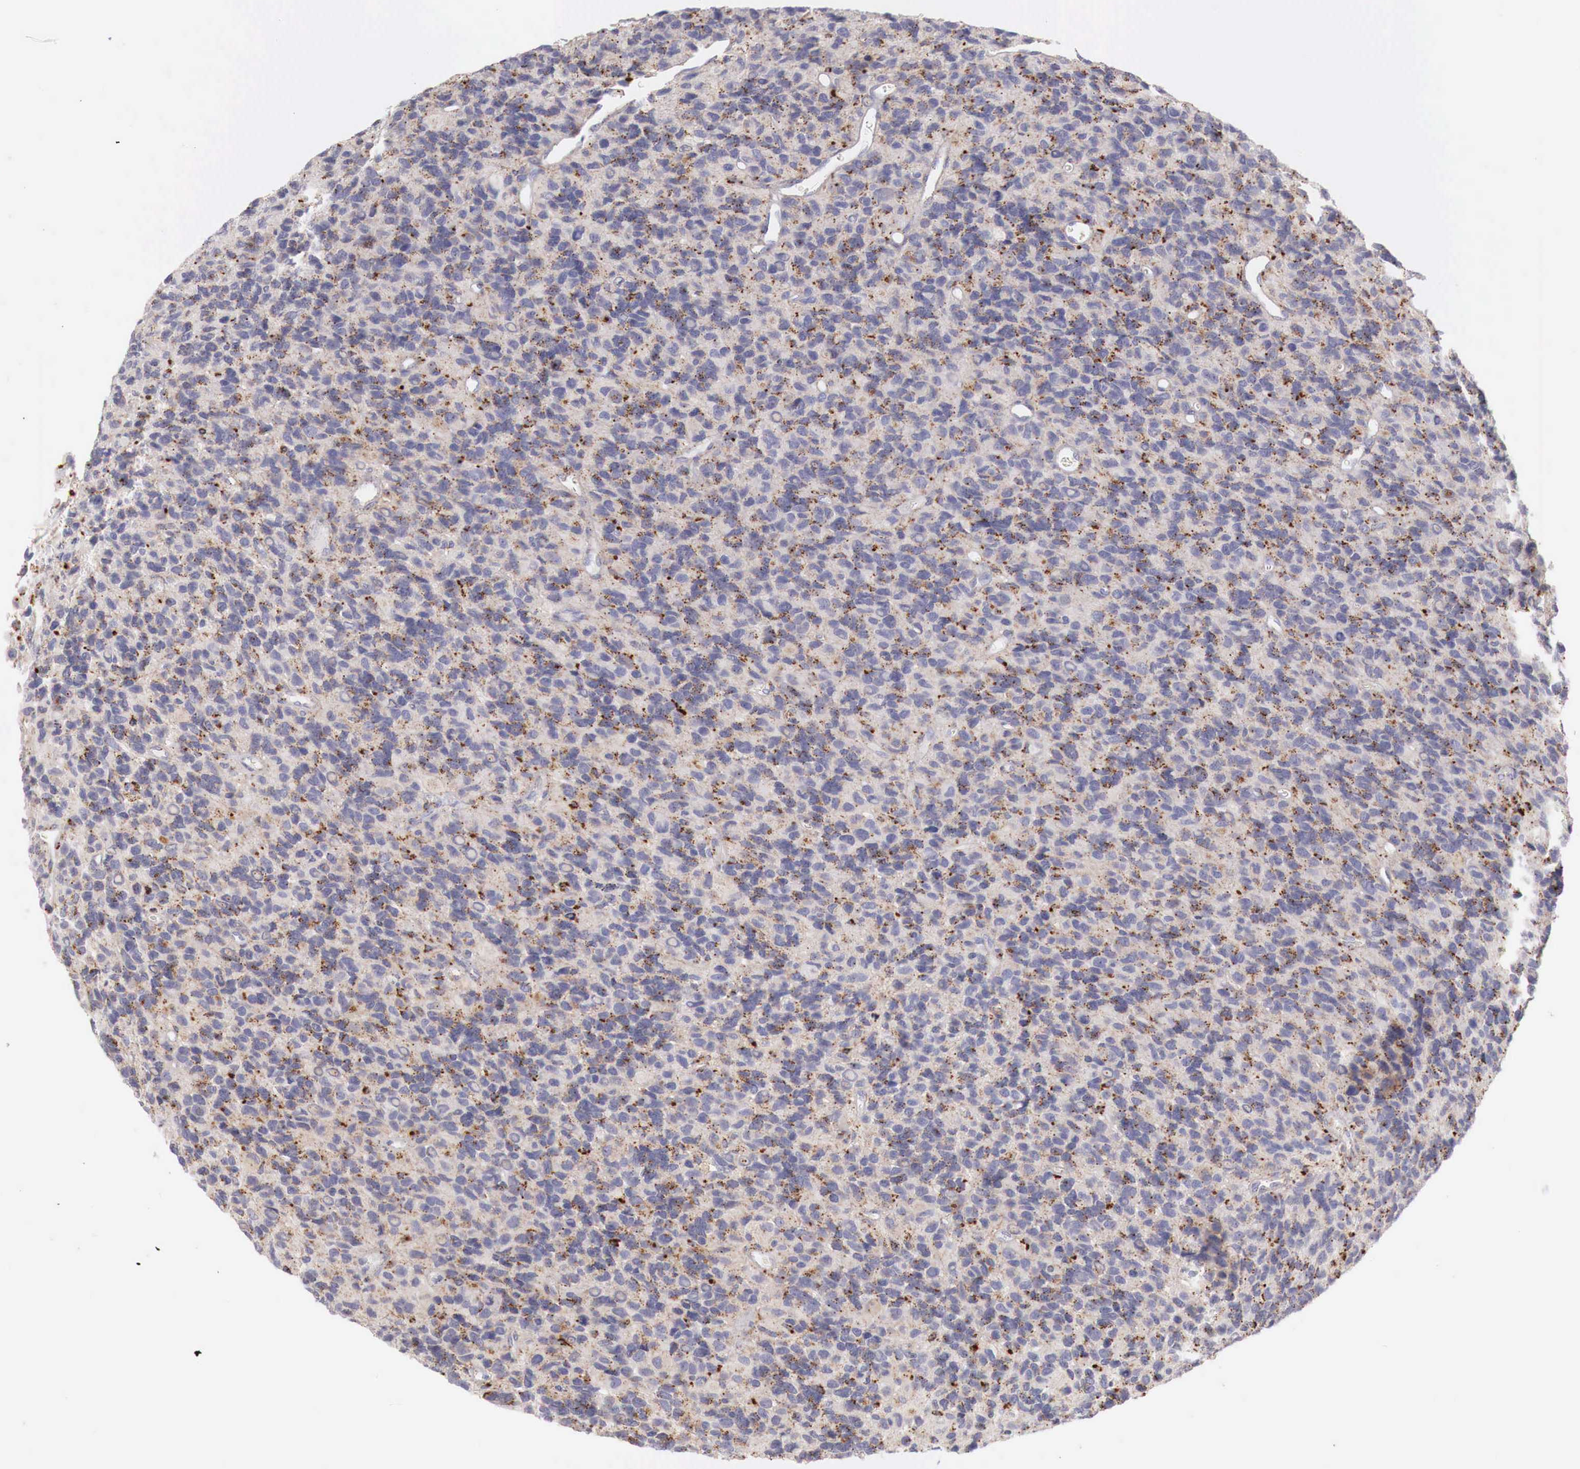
{"staining": {"intensity": "moderate", "quantity": ">75%", "location": "cytoplasmic/membranous"}, "tissue": "glioma", "cell_type": "Tumor cells", "image_type": "cancer", "snomed": [{"axis": "morphology", "description": "Glioma, malignant, High grade"}, {"axis": "topography", "description": "Brain"}], "caption": "Glioma tissue displays moderate cytoplasmic/membranous staining in approximately >75% of tumor cells", "gene": "GLA", "patient": {"sex": "male", "age": 77}}